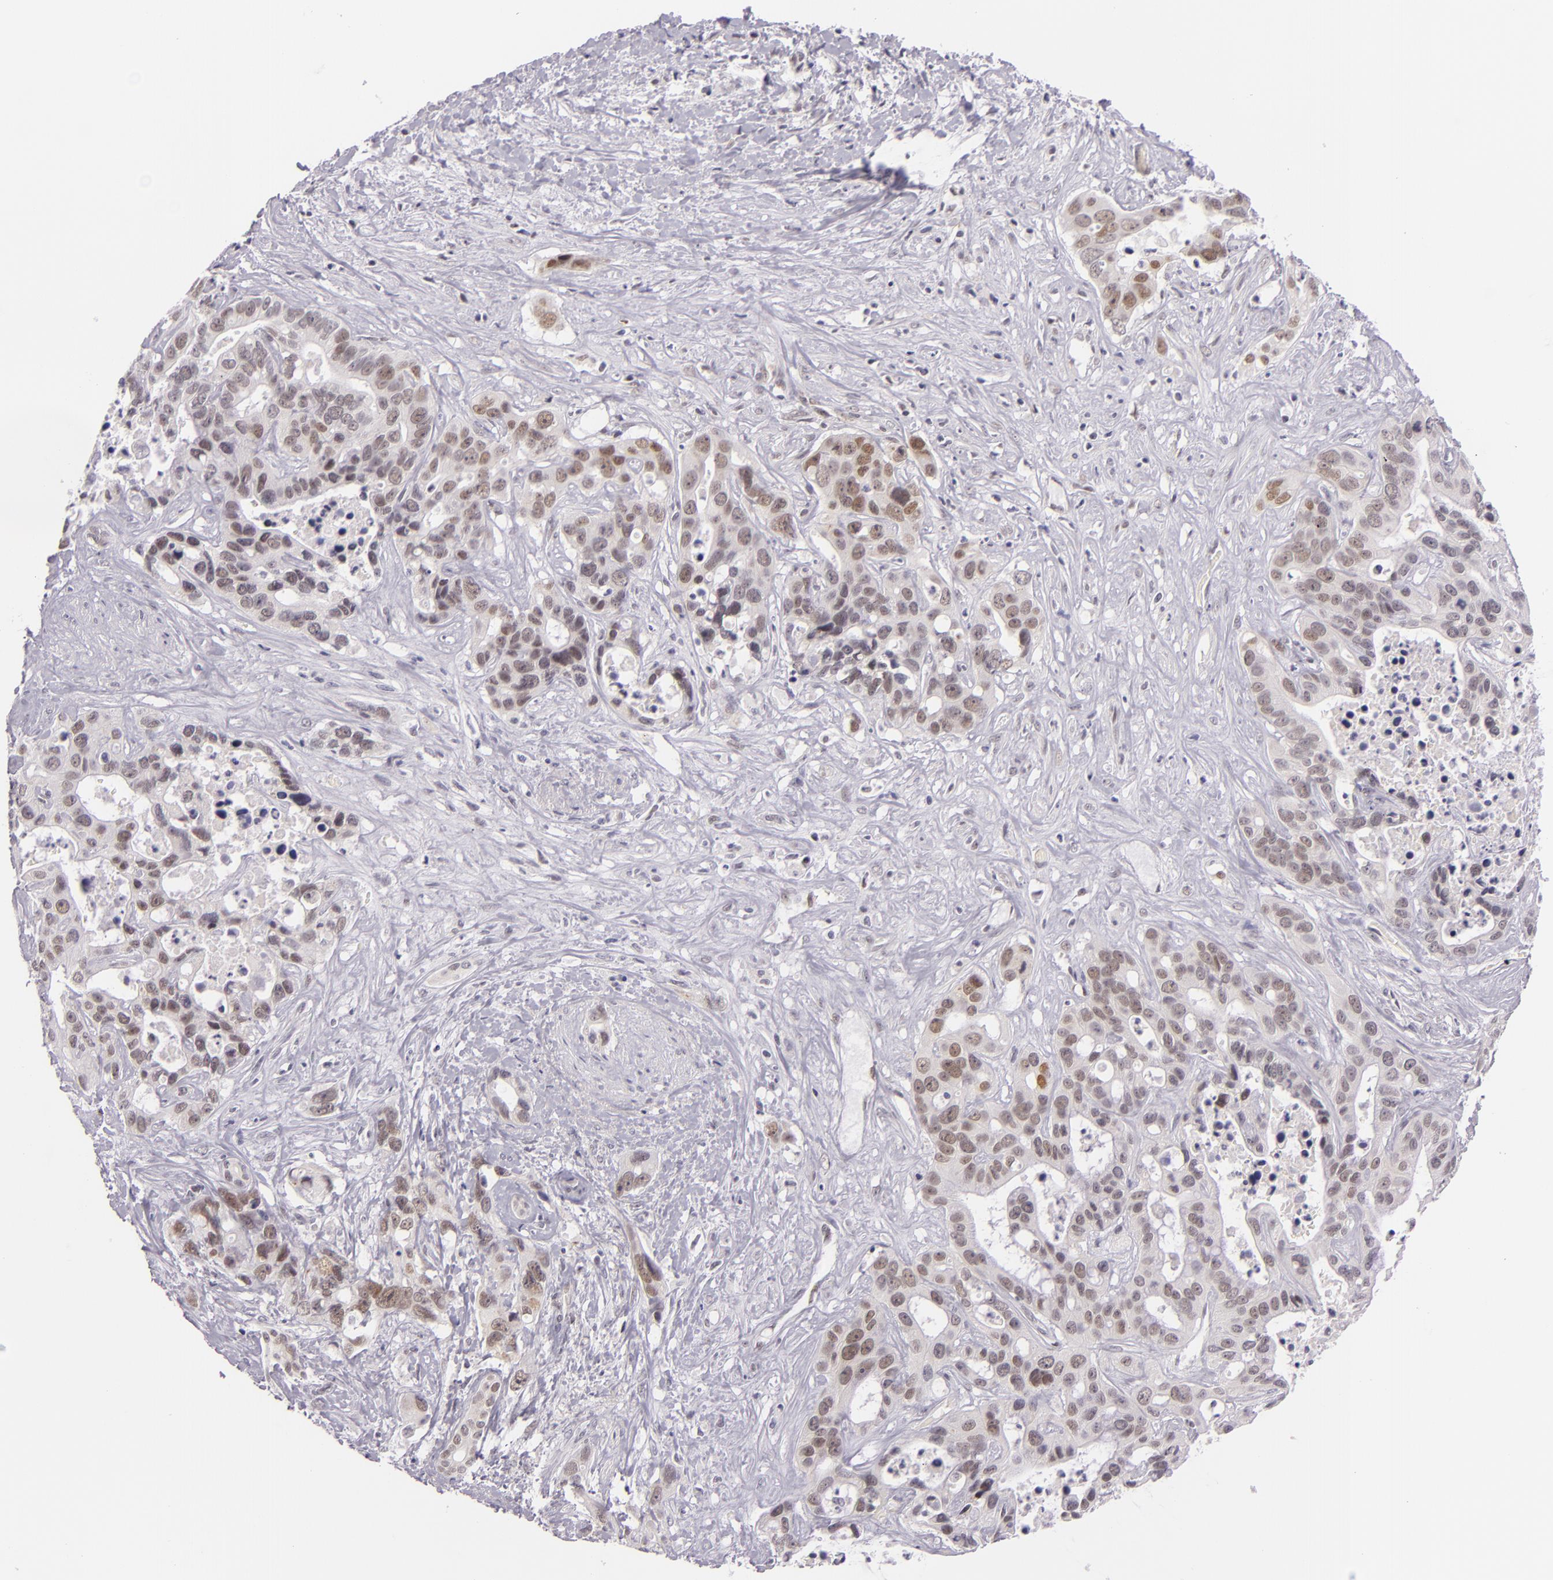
{"staining": {"intensity": "moderate", "quantity": "25%-75%", "location": "nuclear"}, "tissue": "liver cancer", "cell_type": "Tumor cells", "image_type": "cancer", "snomed": [{"axis": "morphology", "description": "Cholangiocarcinoma"}, {"axis": "topography", "description": "Liver"}], "caption": "IHC photomicrograph of neoplastic tissue: human liver cancer stained using immunohistochemistry (IHC) shows medium levels of moderate protein expression localized specifically in the nuclear of tumor cells, appearing as a nuclear brown color.", "gene": "BCL3", "patient": {"sex": "female", "age": 65}}